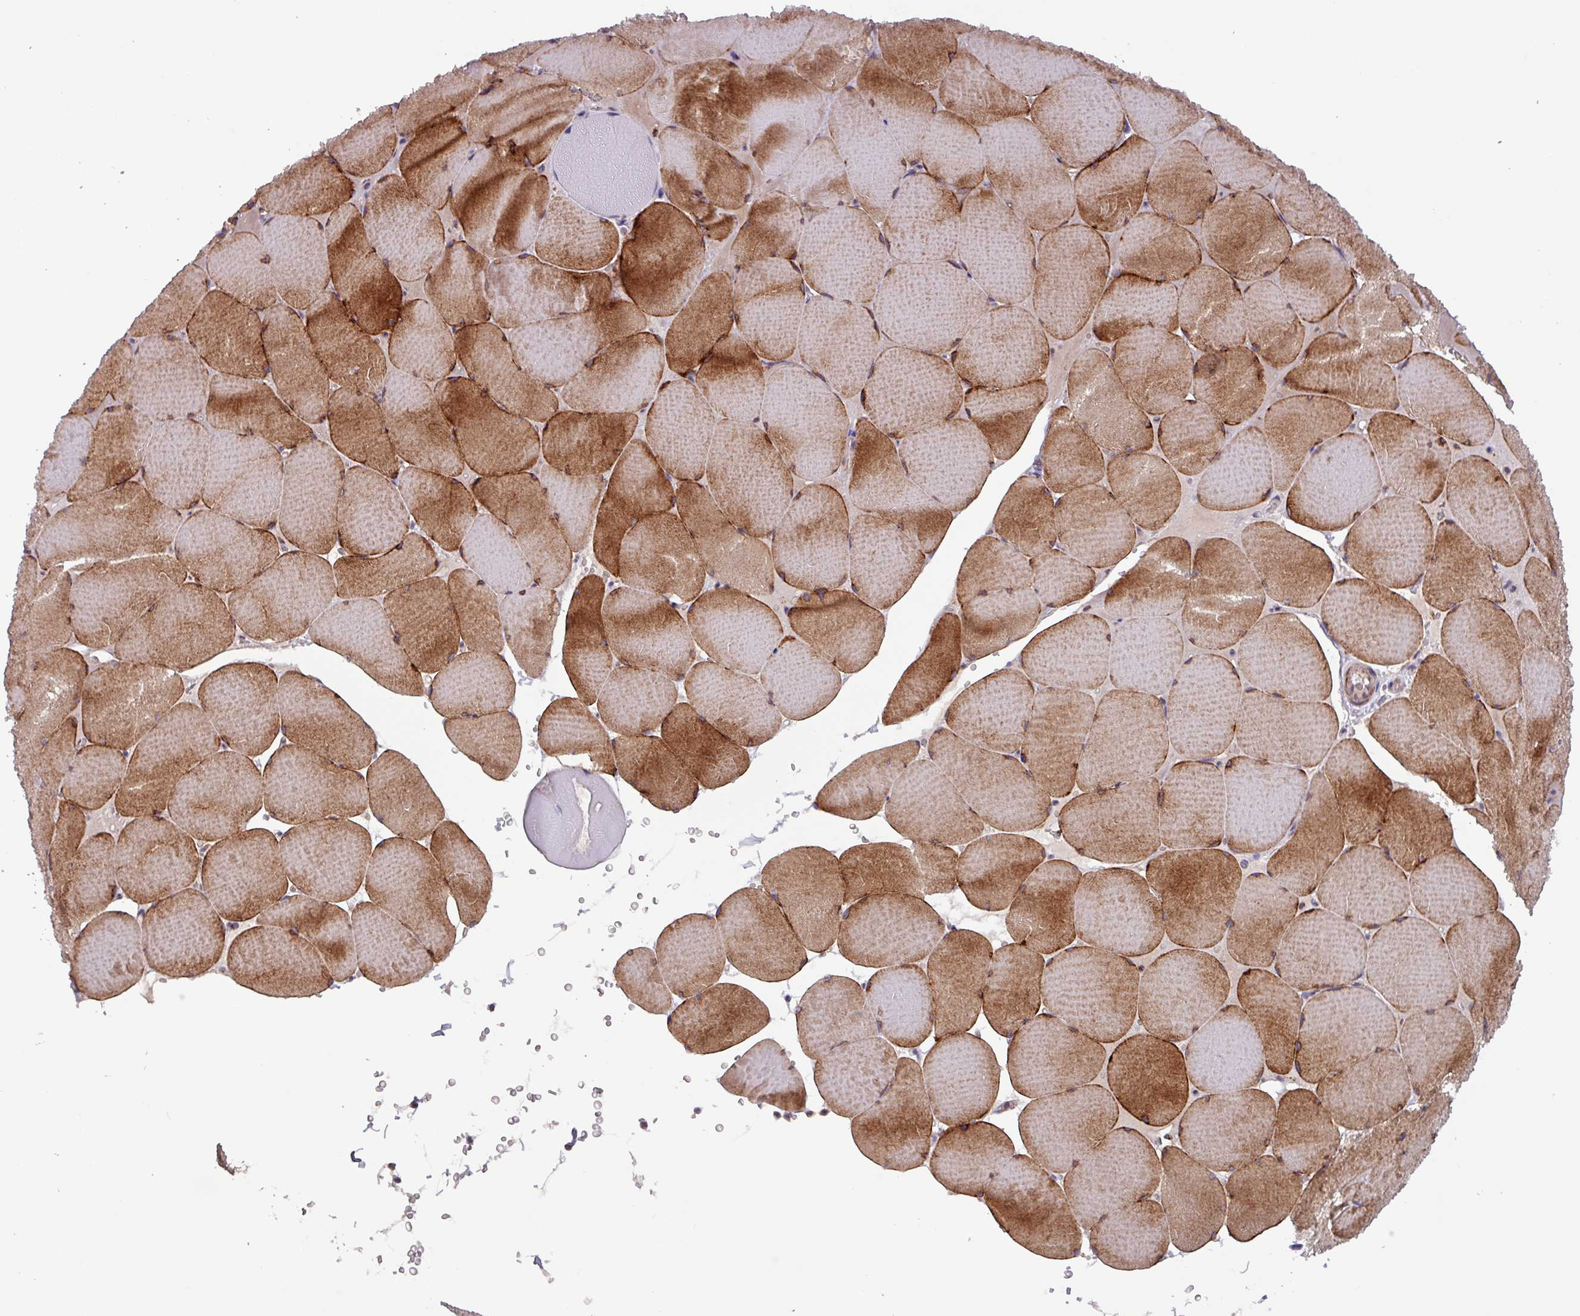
{"staining": {"intensity": "moderate", "quantity": "25%-75%", "location": "cytoplasmic/membranous"}, "tissue": "skeletal muscle", "cell_type": "Myocytes", "image_type": "normal", "snomed": [{"axis": "morphology", "description": "Normal tissue, NOS"}, {"axis": "topography", "description": "Skeletal muscle"}, {"axis": "topography", "description": "Head-Neck"}], "caption": "IHC of unremarkable human skeletal muscle demonstrates medium levels of moderate cytoplasmic/membranous staining in approximately 25%-75% of myocytes. (DAB (3,3'-diaminobenzidine) IHC, brown staining for protein, blue staining for nuclei).", "gene": "AKIRIN1", "patient": {"sex": "male", "age": 66}}